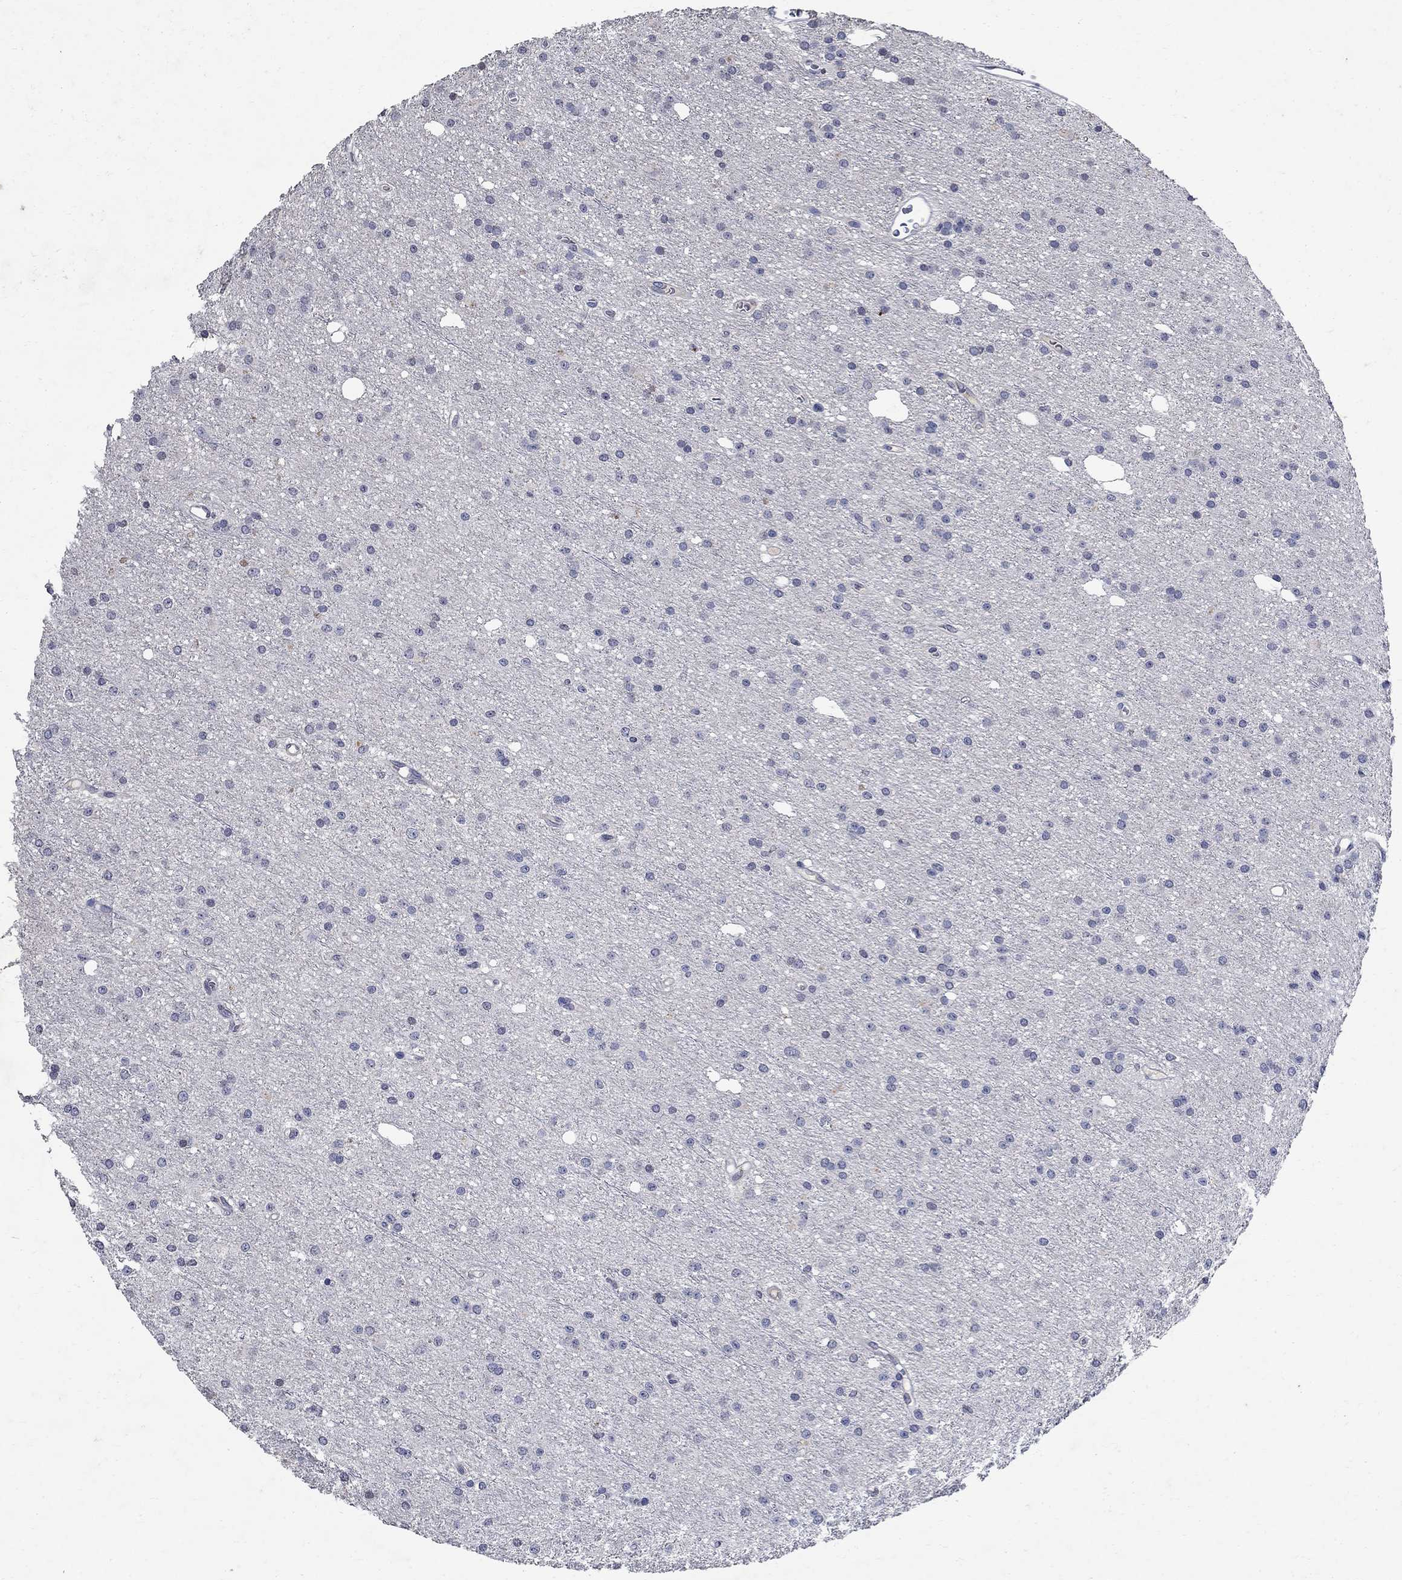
{"staining": {"intensity": "negative", "quantity": "none", "location": "none"}, "tissue": "glioma", "cell_type": "Tumor cells", "image_type": "cancer", "snomed": [{"axis": "morphology", "description": "Glioma, malignant, Low grade"}, {"axis": "topography", "description": "Brain"}], "caption": "A photomicrograph of human glioma is negative for staining in tumor cells.", "gene": "TMEM169", "patient": {"sex": "male", "age": 27}}